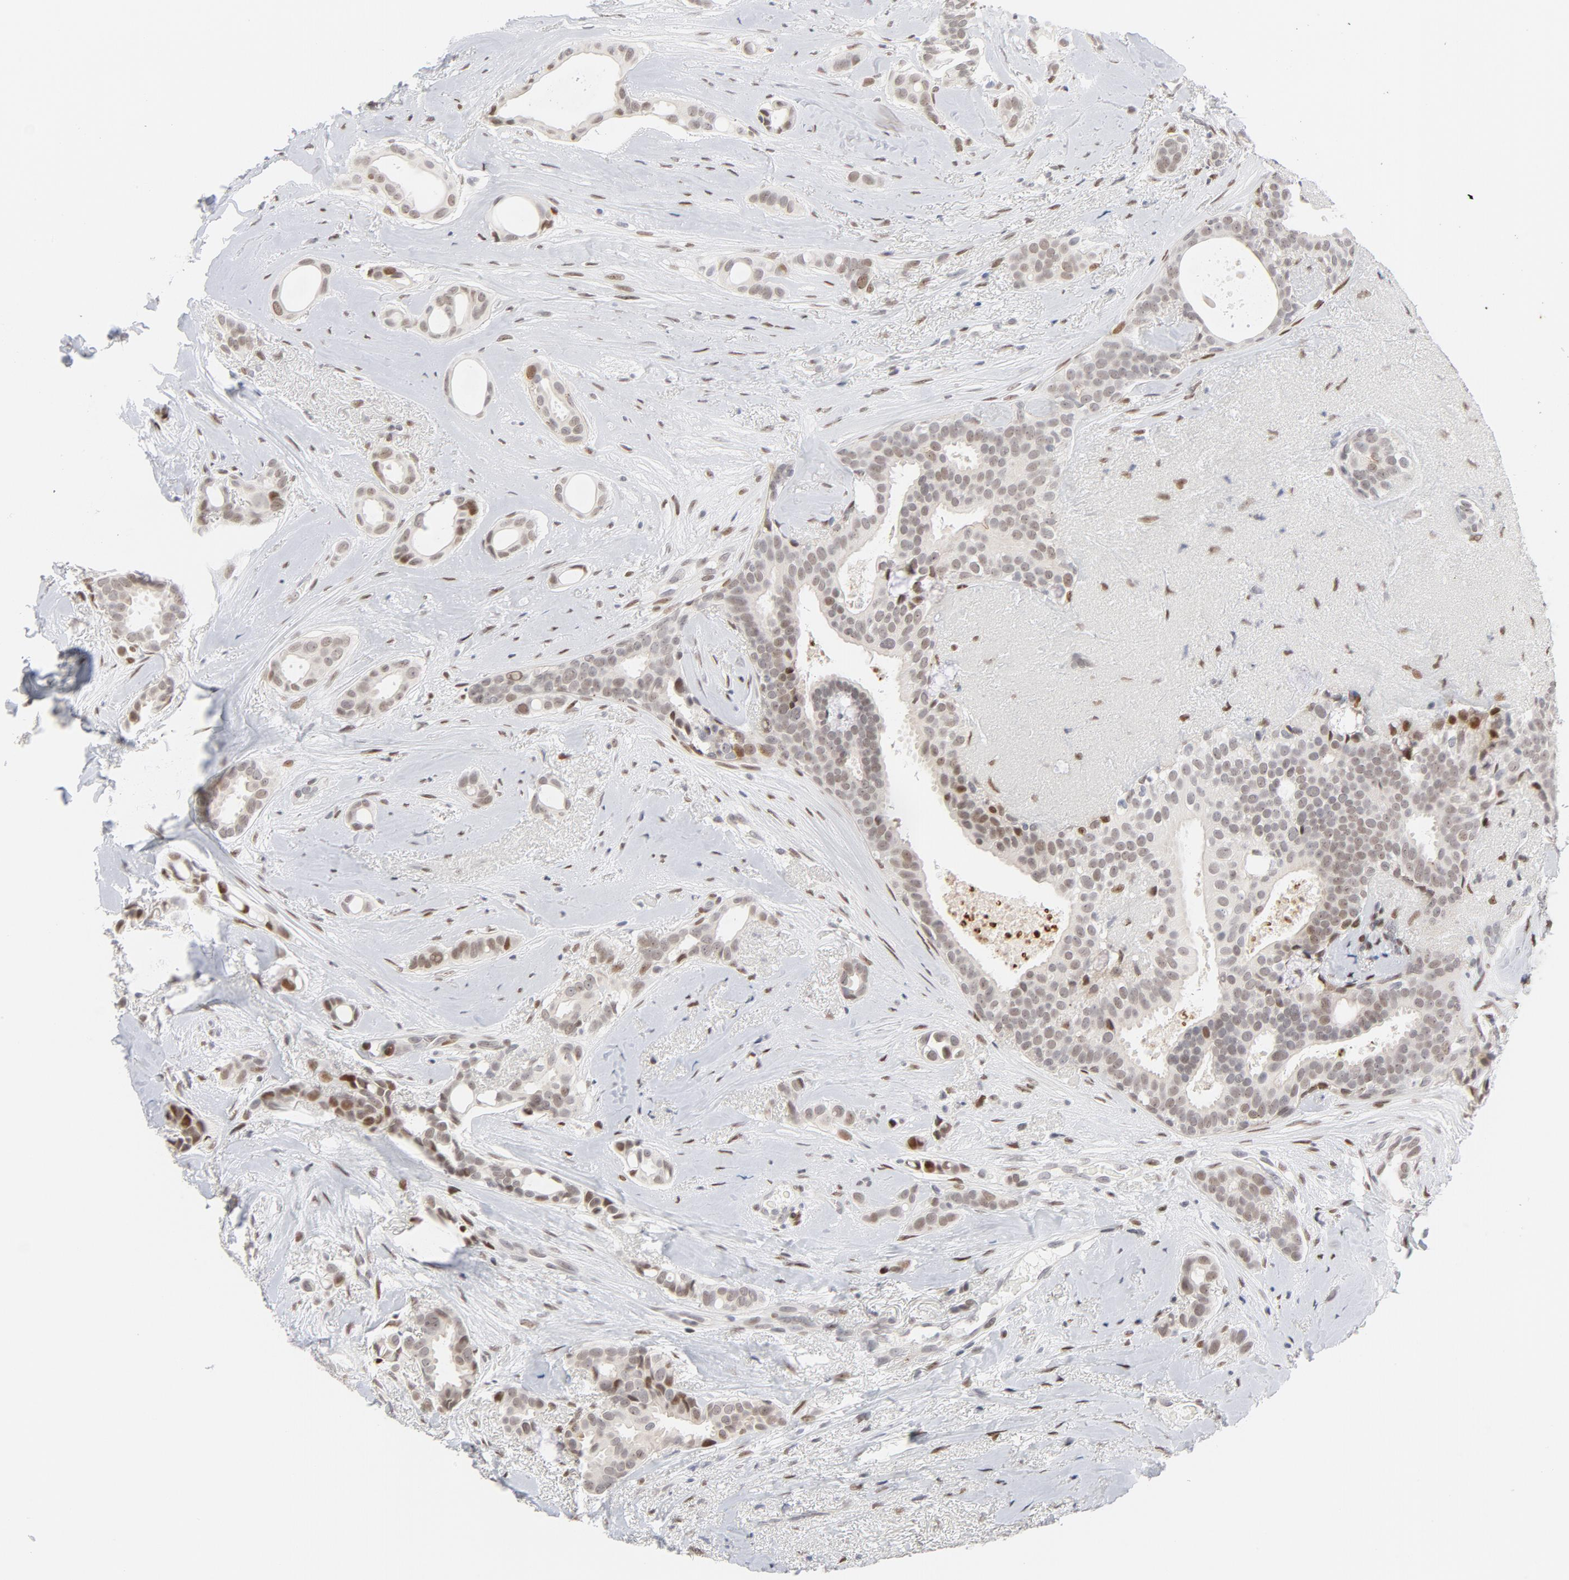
{"staining": {"intensity": "moderate", "quantity": "<25%", "location": "nuclear"}, "tissue": "breast cancer", "cell_type": "Tumor cells", "image_type": "cancer", "snomed": [{"axis": "morphology", "description": "Duct carcinoma"}, {"axis": "topography", "description": "Breast"}], "caption": "There is low levels of moderate nuclear positivity in tumor cells of breast invasive ductal carcinoma, as demonstrated by immunohistochemical staining (brown color).", "gene": "NFIC", "patient": {"sex": "female", "age": 54}}